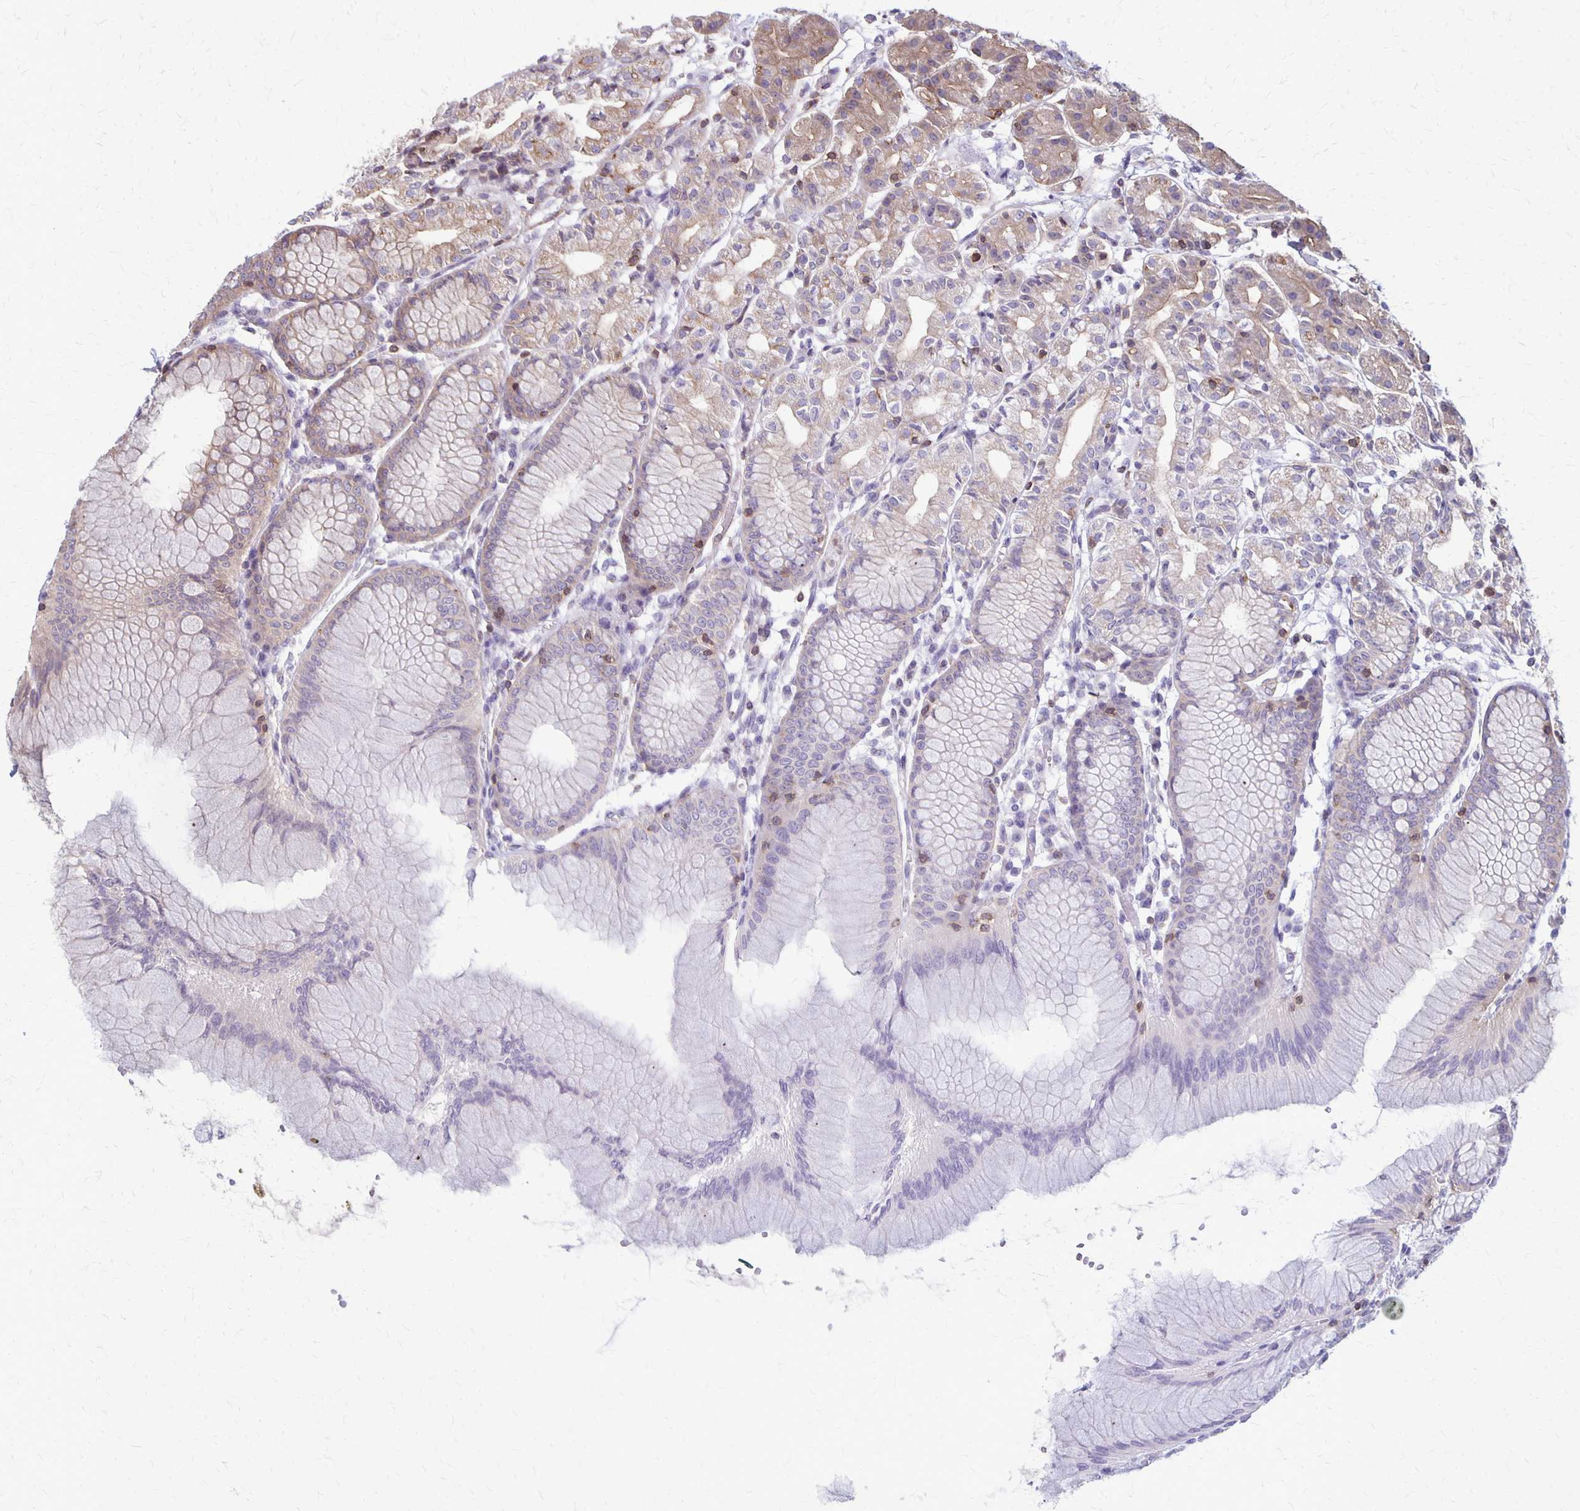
{"staining": {"intensity": "weak", "quantity": "<25%", "location": "cytoplasmic/membranous"}, "tissue": "stomach", "cell_type": "Glandular cells", "image_type": "normal", "snomed": [{"axis": "morphology", "description": "Normal tissue, NOS"}, {"axis": "topography", "description": "Stomach"}], "caption": "Immunohistochemistry (IHC) photomicrograph of benign stomach: stomach stained with DAB (3,3'-diaminobenzidine) reveals no significant protein expression in glandular cells.", "gene": "SEPTIN5", "patient": {"sex": "female", "age": 57}}